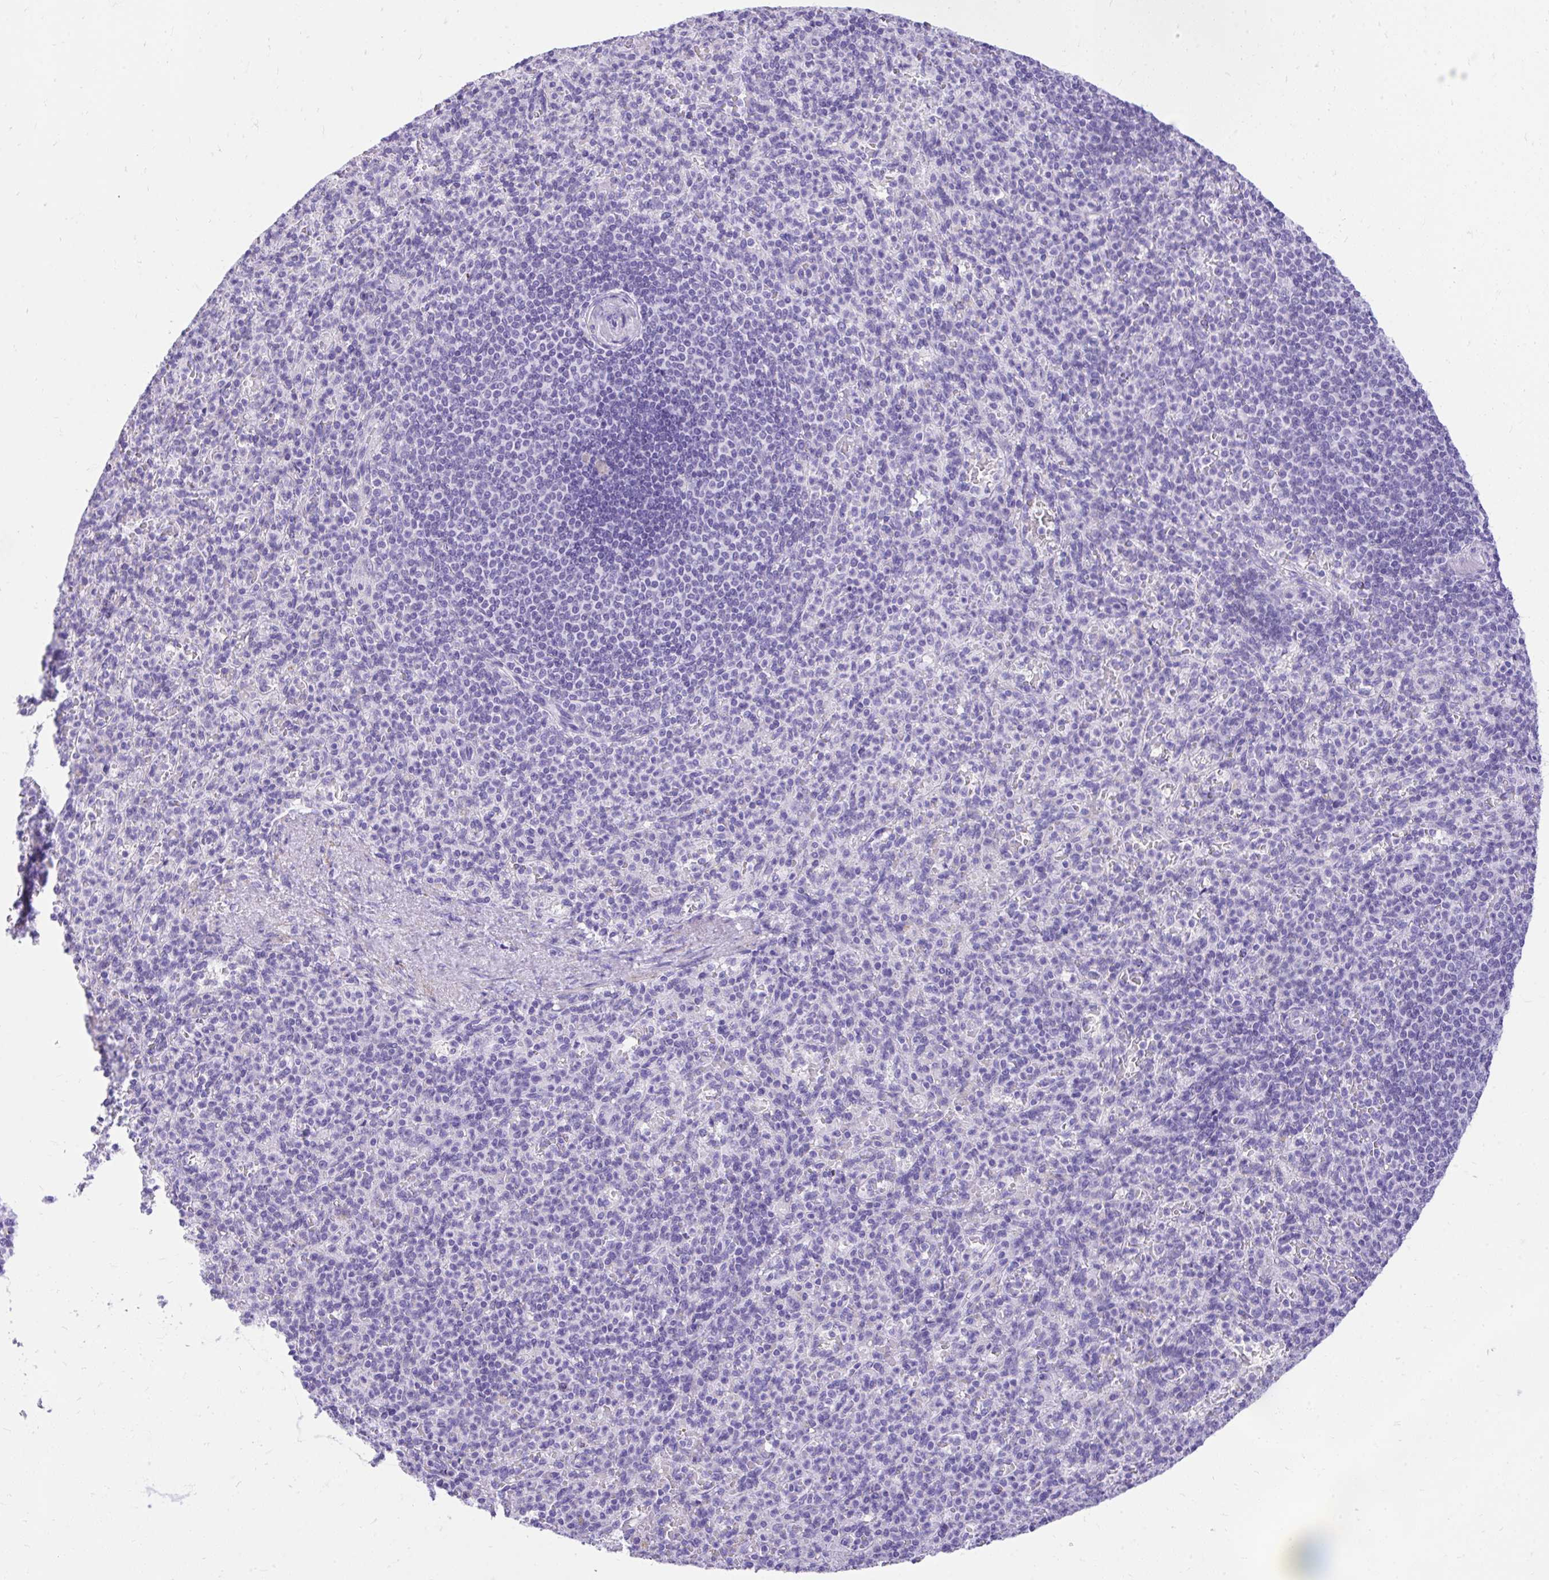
{"staining": {"intensity": "negative", "quantity": "none", "location": "none"}, "tissue": "spleen", "cell_type": "Cells in red pulp", "image_type": "normal", "snomed": [{"axis": "morphology", "description": "Normal tissue, NOS"}, {"axis": "topography", "description": "Spleen"}], "caption": "This photomicrograph is of benign spleen stained with immunohistochemistry to label a protein in brown with the nuclei are counter-stained blue. There is no staining in cells in red pulp. (DAB (3,3'-diaminobenzidine) IHC with hematoxylin counter stain).", "gene": "KCNN4", "patient": {"sex": "female", "age": 74}}